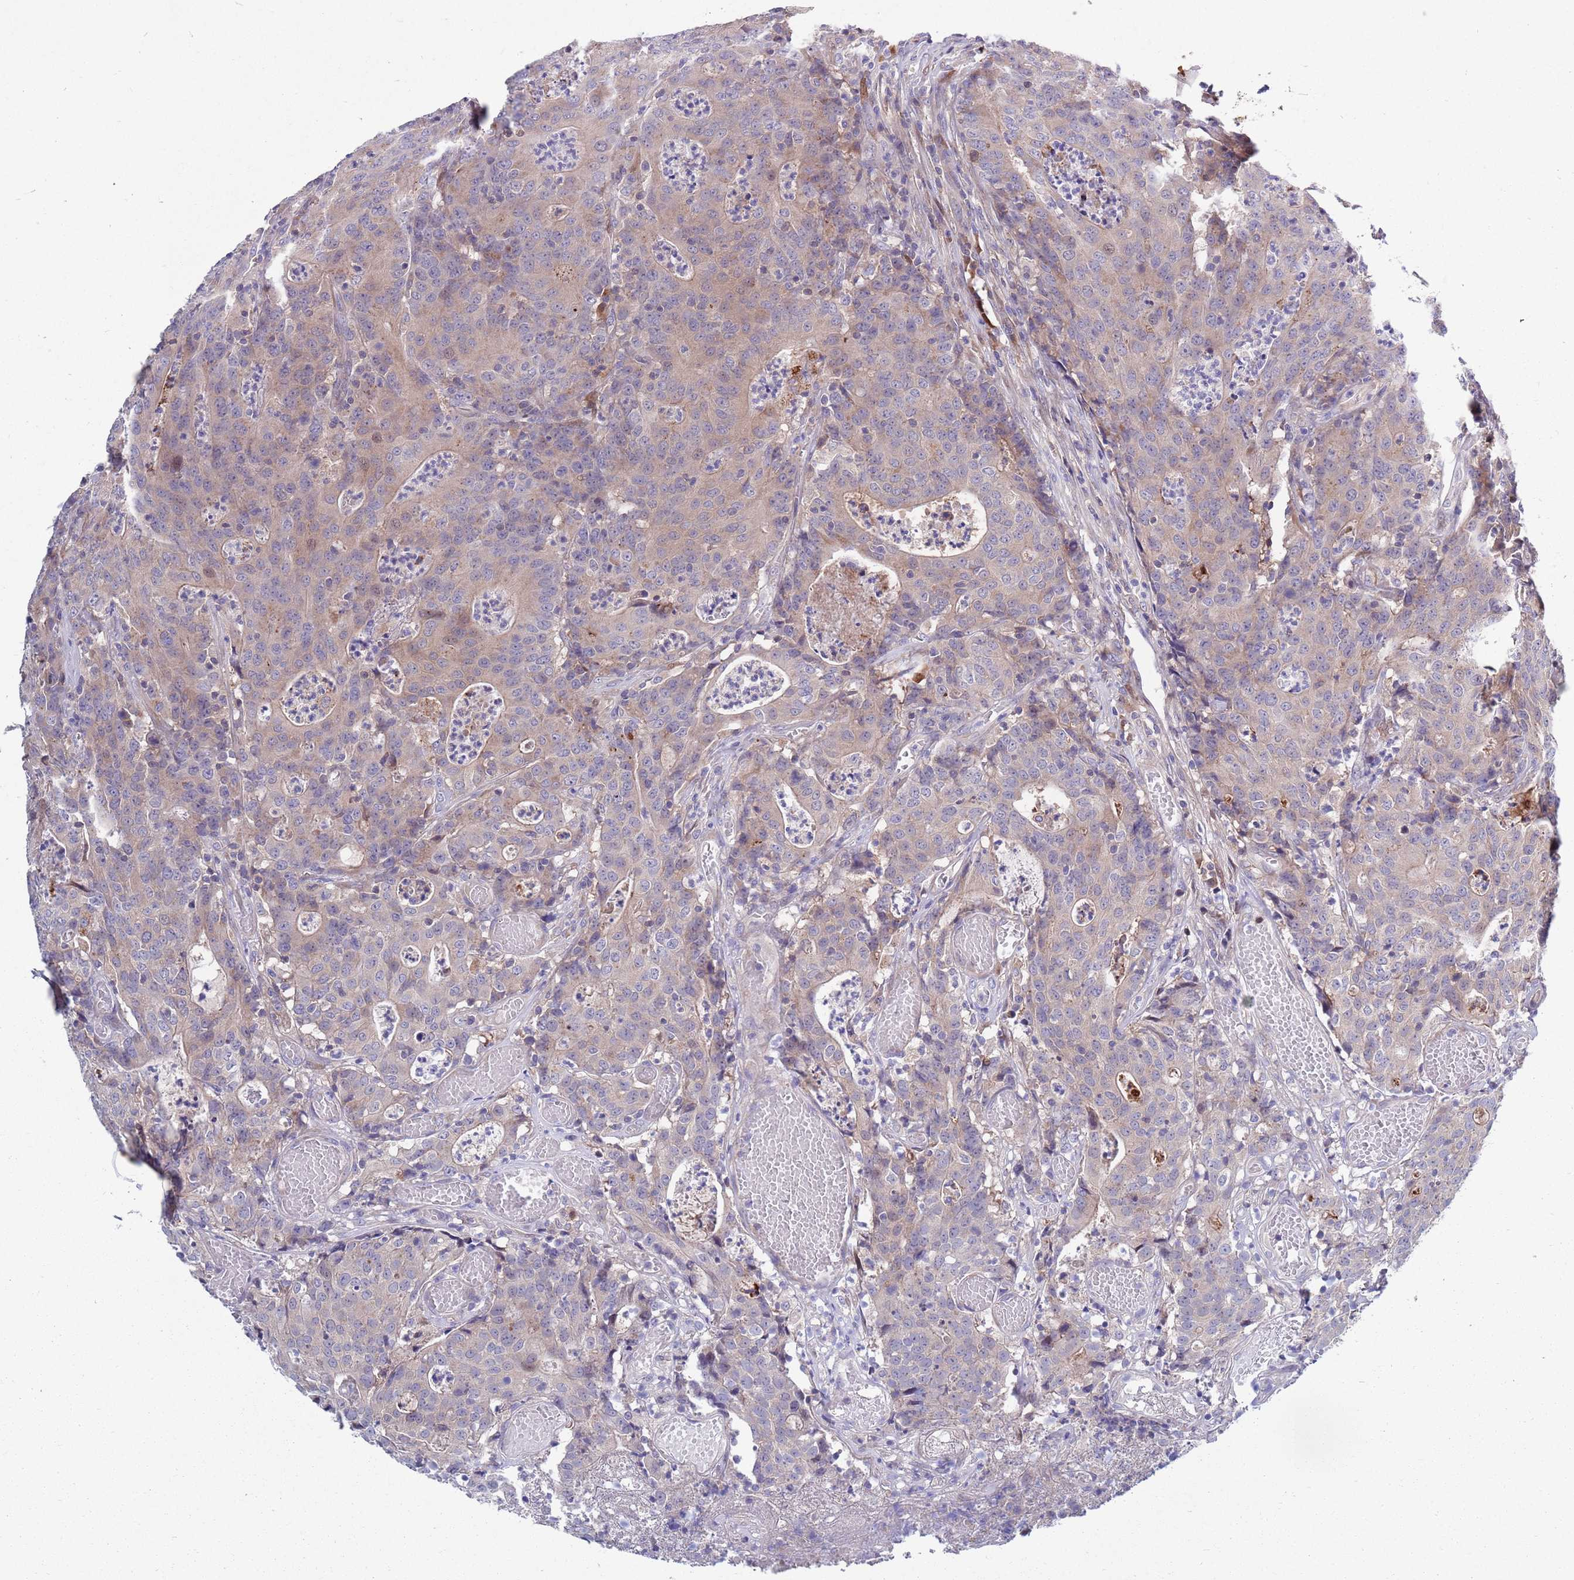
{"staining": {"intensity": "negative", "quantity": "none", "location": "none"}, "tissue": "colorectal cancer", "cell_type": "Tumor cells", "image_type": "cancer", "snomed": [{"axis": "morphology", "description": "Adenocarcinoma, NOS"}, {"axis": "topography", "description": "Colon"}], "caption": "Immunohistochemistry (IHC) image of neoplastic tissue: colorectal cancer (adenocarcinoma) stained with DAB (3,3'-diaminobenzidine) shows no significant protein positivity in tumor cells. The staining was performed using DAB to visualize the protein expression in brown, while the nuclei were stained in blue with hematoxylin (Magnification: 20x).", "gene": "KLHL29", "patient": {"sex": "male", "age": 83}}